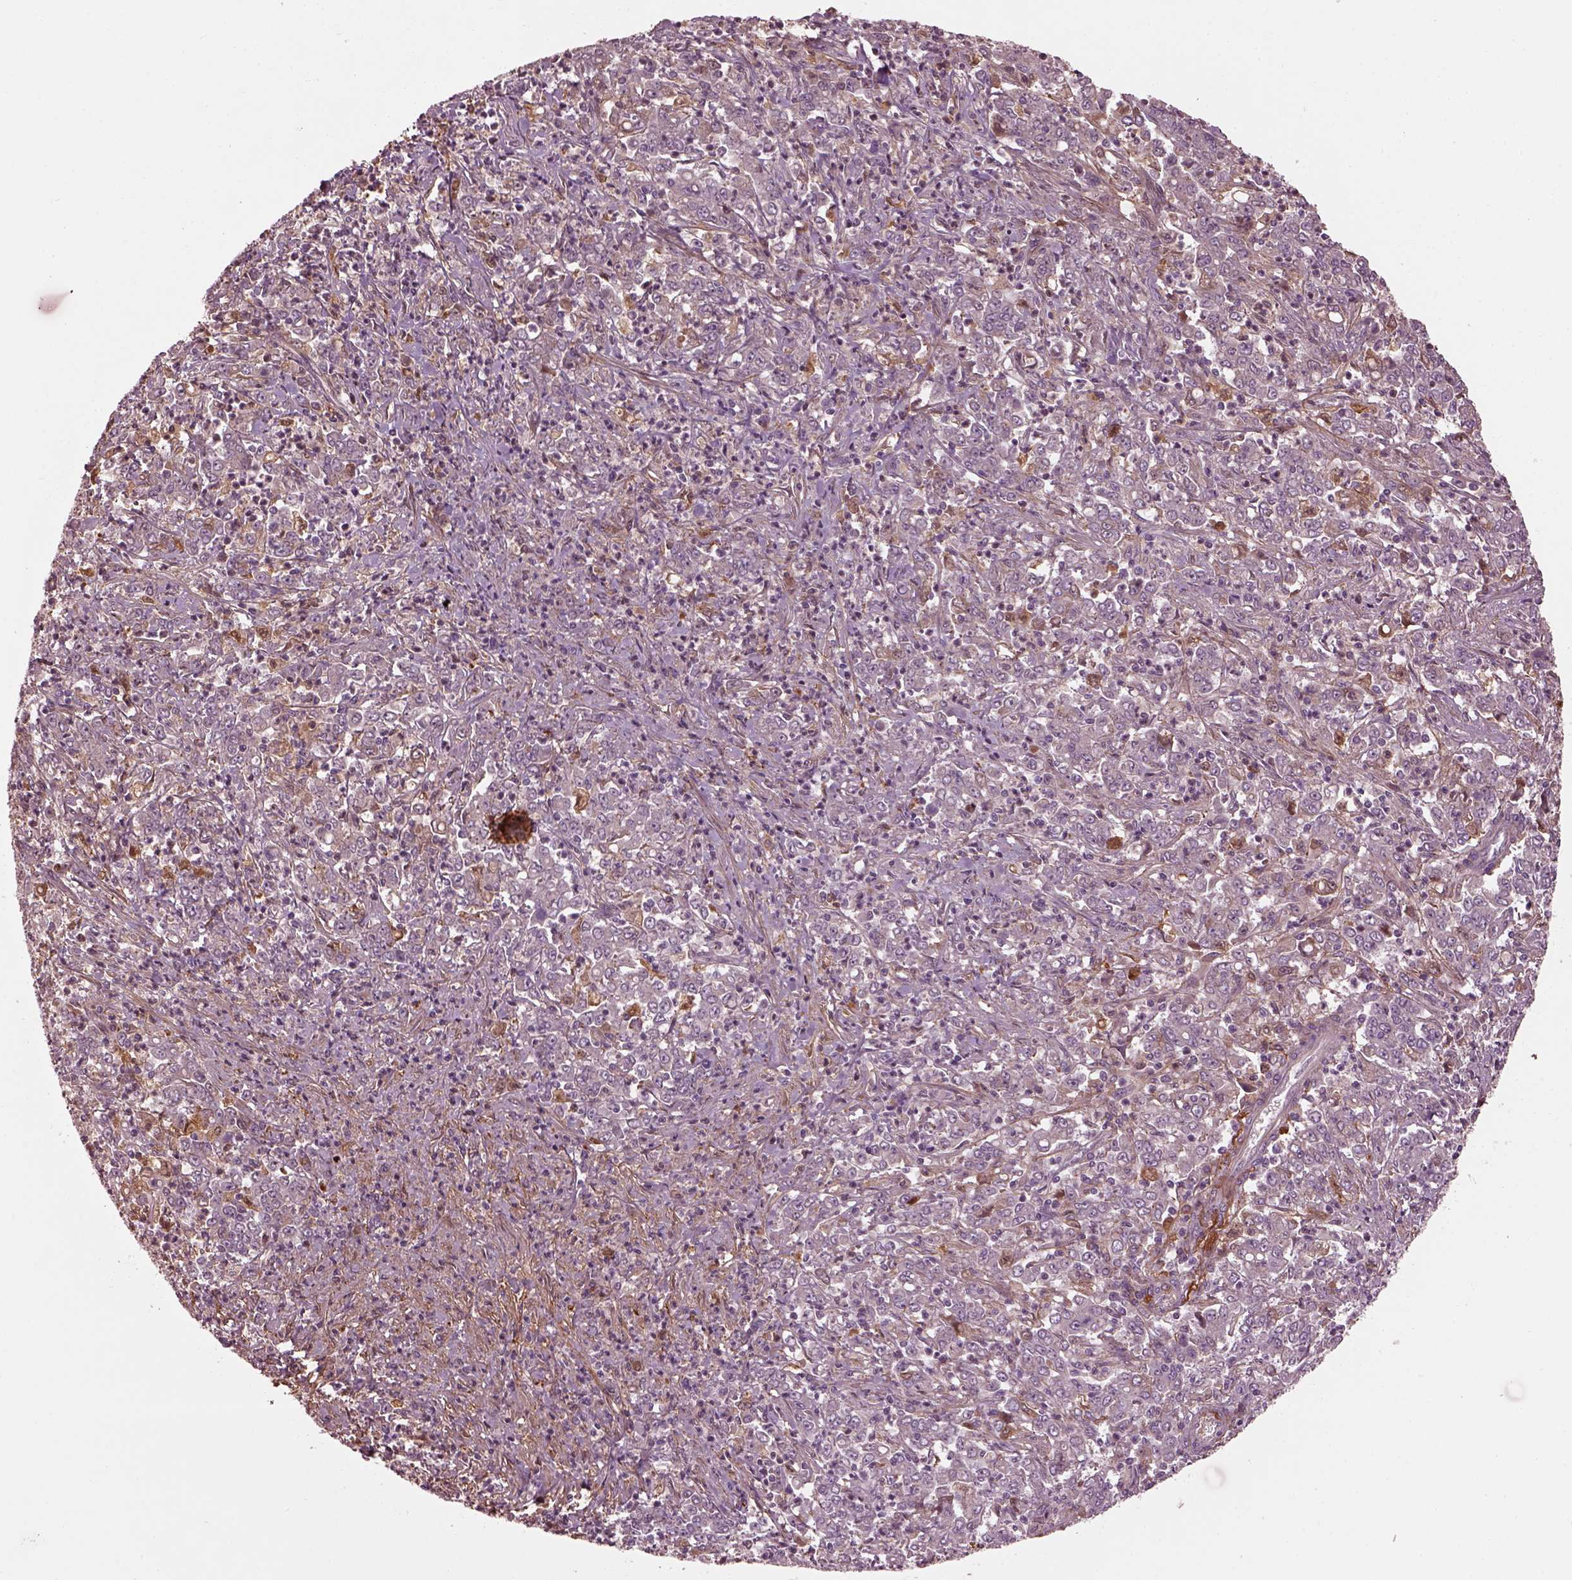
{"staining": {"intensity": "negative", "quantity": "none", "location": "none"}, "tissue": "stomach cancer", "cell_type": "Tumor cells", "image_type": "cancer", "snomed": [{"axis": "morphology", "description": "Adenocarcinoma, NOS"}, {"axis": "topography", "description": "Stomach, lower"}], "caption": "High power microscopy micrograph of an immunohistochemistry (IHC) histopathology image of stomach adenocarcinoma, revealing no significant positivity in tumor cells.", "gene": "EFEMP1", "patient": {"sex": "female", "age": 71}}